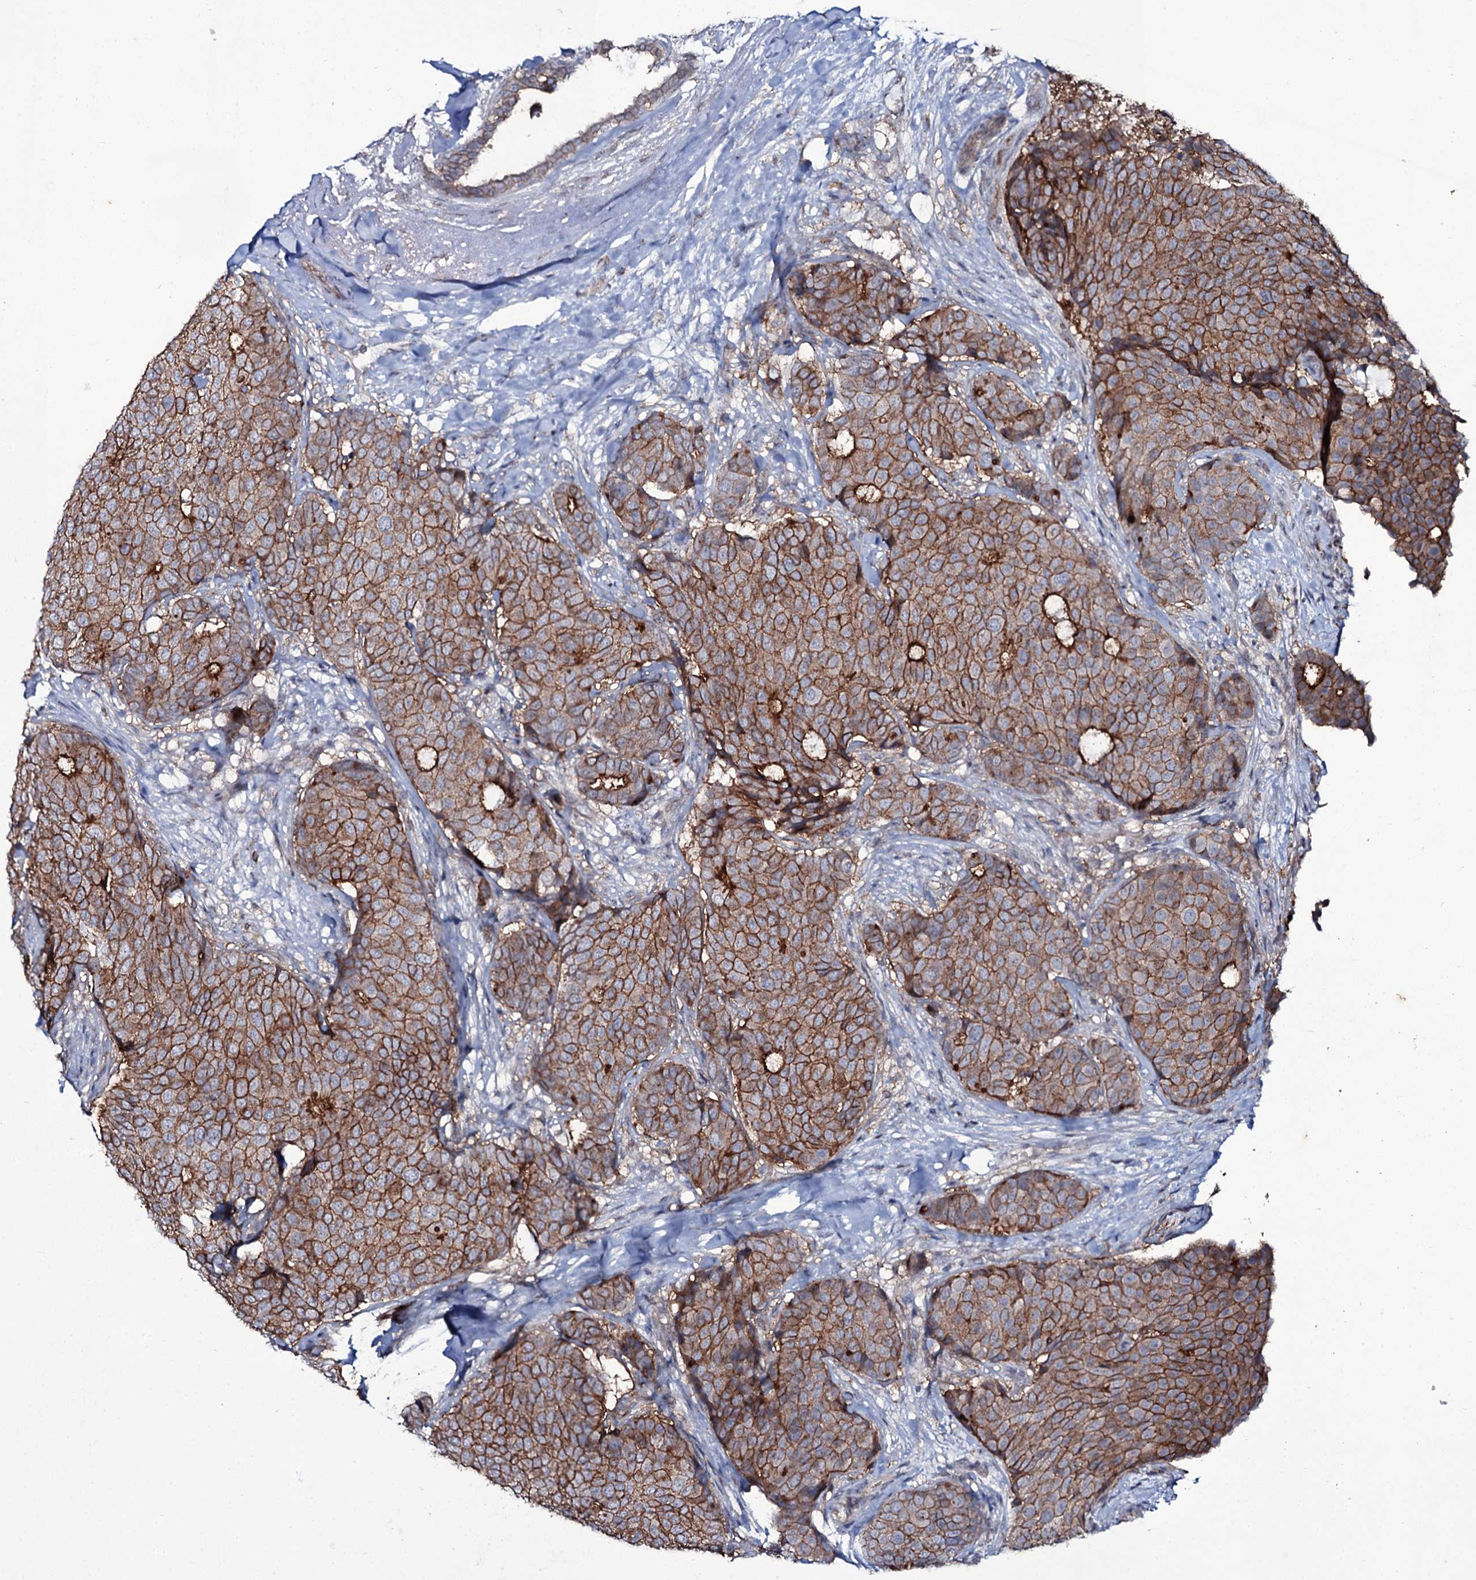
{"staining": {"intensity": "strong", "quantity": ">75%", "location": "cytoplasmic/membranous"}, "tissue": "breast cancer", "cell_type": "Tumor cells", "image_type": "cancer", "snomed": [{"axis": "morphology", "description": "Duct carcinoma"}, {"axis": "topography", "description": "Breast"}], "caption": "Protein staining shows strong cytoplasmic/membranous positivity in approximately >75% of tumor cells in infiltrating ductal carcinoma (breast).", "gene": "SNAP23", "patient": {"sex": "female", "age": 75}}